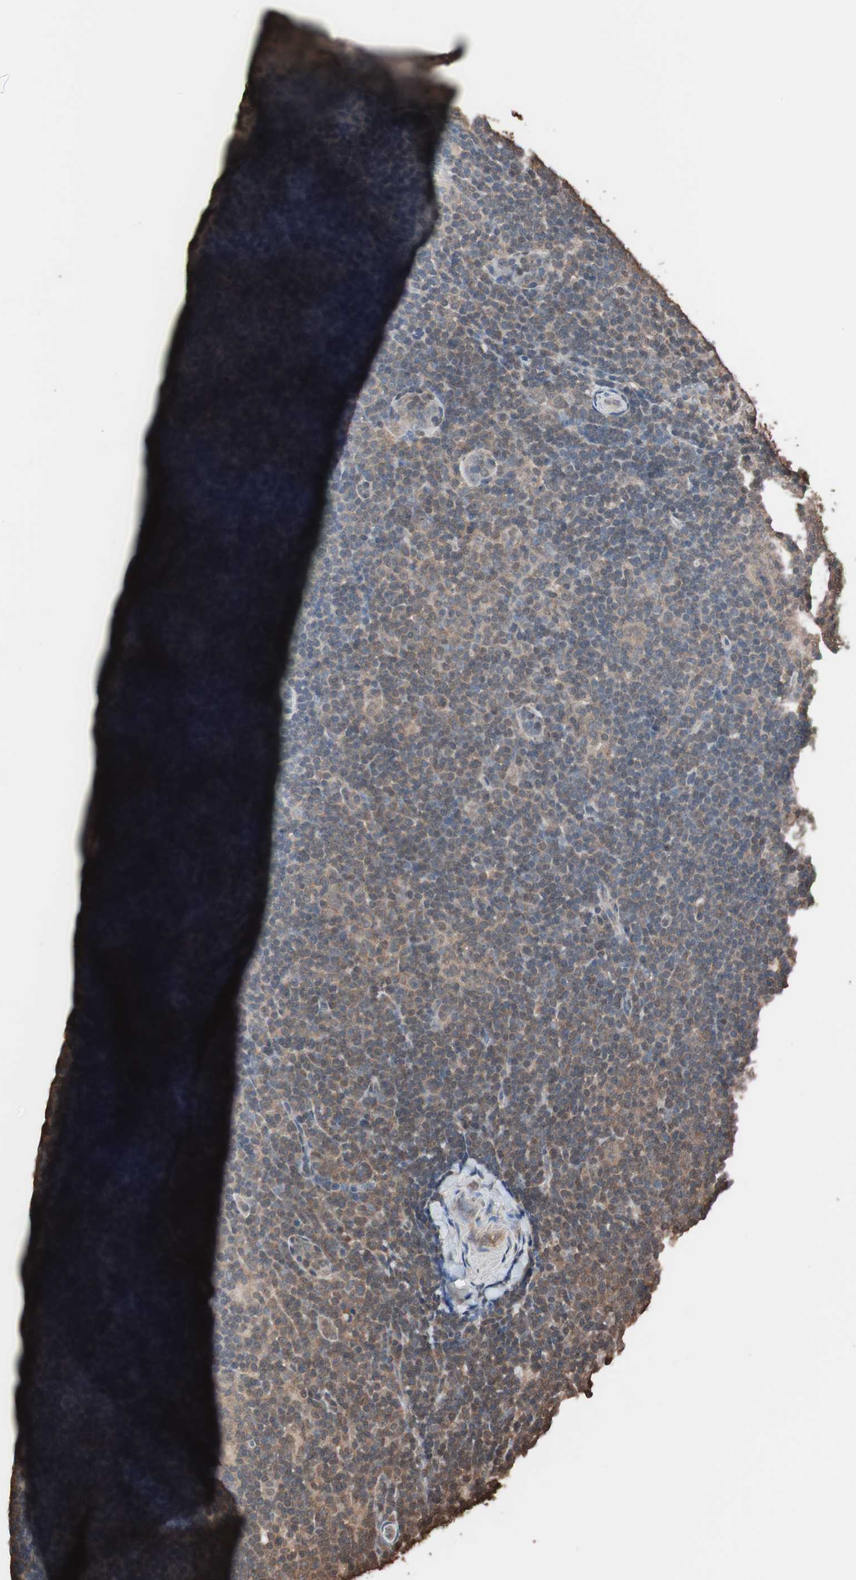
{"staining": {"intensity": "moderate", "quantity": "25%-75%", "location": "cytoplasmic/membranous"}, "tissue": "lymphoma", "cell_type": "Tumor cells", "image_type": "cancer", "snomed": [{"axis": "morphology", "description": "Hodgkin's disease, NOS"}, {"axis": "topography", "description": "Lymph node"}], "caption": "Immunohistochemistry (DAB (3,3'-diaminobenzidine)) staining of human lymphoma demonstrates moderate cytoplasmic/membranous protein staining in about 25%-75% of tumor cells.", "gene": "CALM2", "patient": {"sex": "female", "age": 57}}